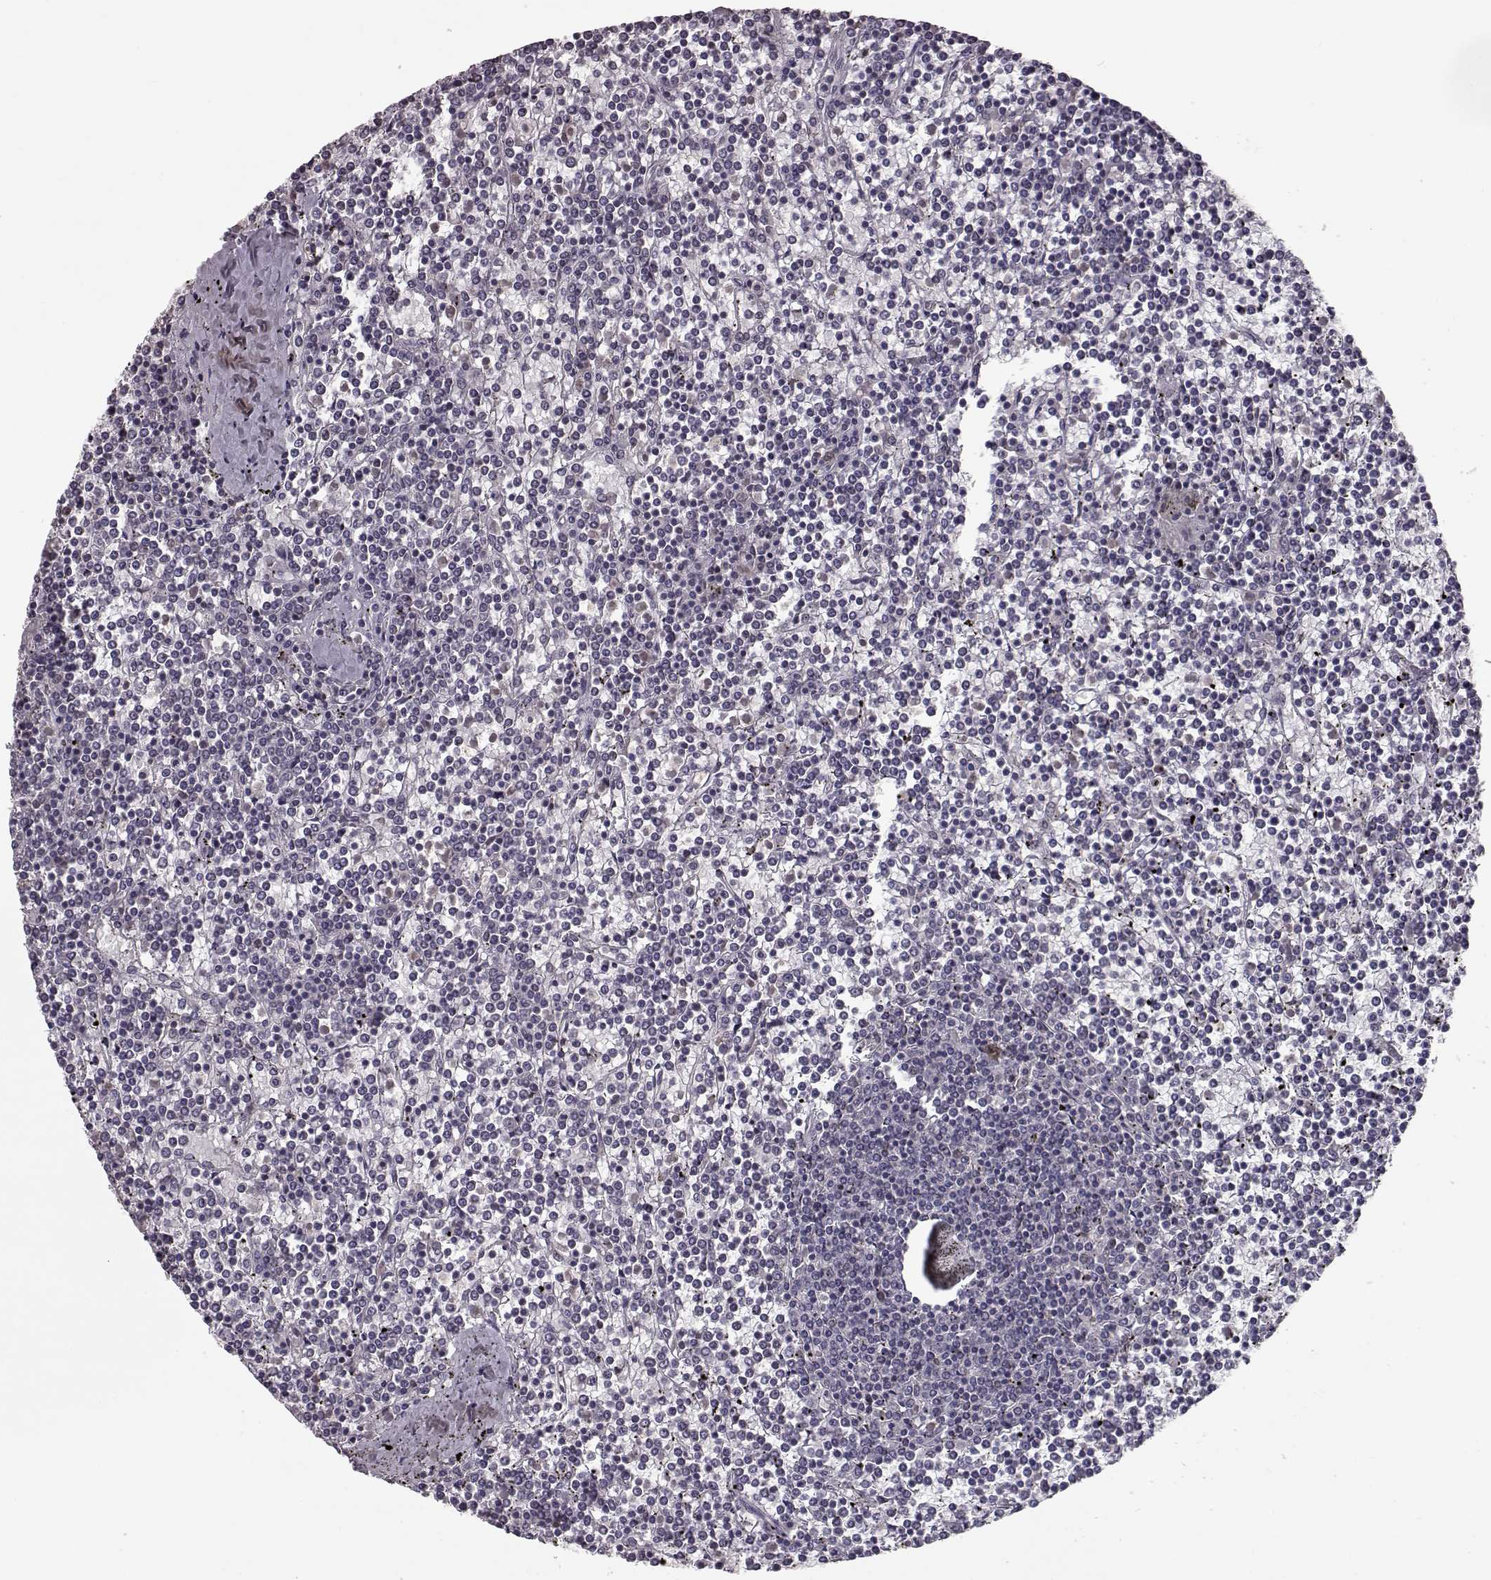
{"staining": {"intensity": "negative", "quantity": "none", "location": "none"}, "tissue": "lymphoma", "cell_type": "Tumor cells", "image_type": "cancer", "snomed": [{"axis": "morphology", "description": "Malignant lymphoma, non-Hodgkin's type, Low grade"}, {"axis": "topography", "description": "Spleen"}], "caption": "Immunohistochemical staining of human low-grade malignant lymphoma, non-Hodgkin's type exhibits no significant staining in tumor cells.", "gene": "NUP37", "patient": {"sex": "female", "age": 19}}